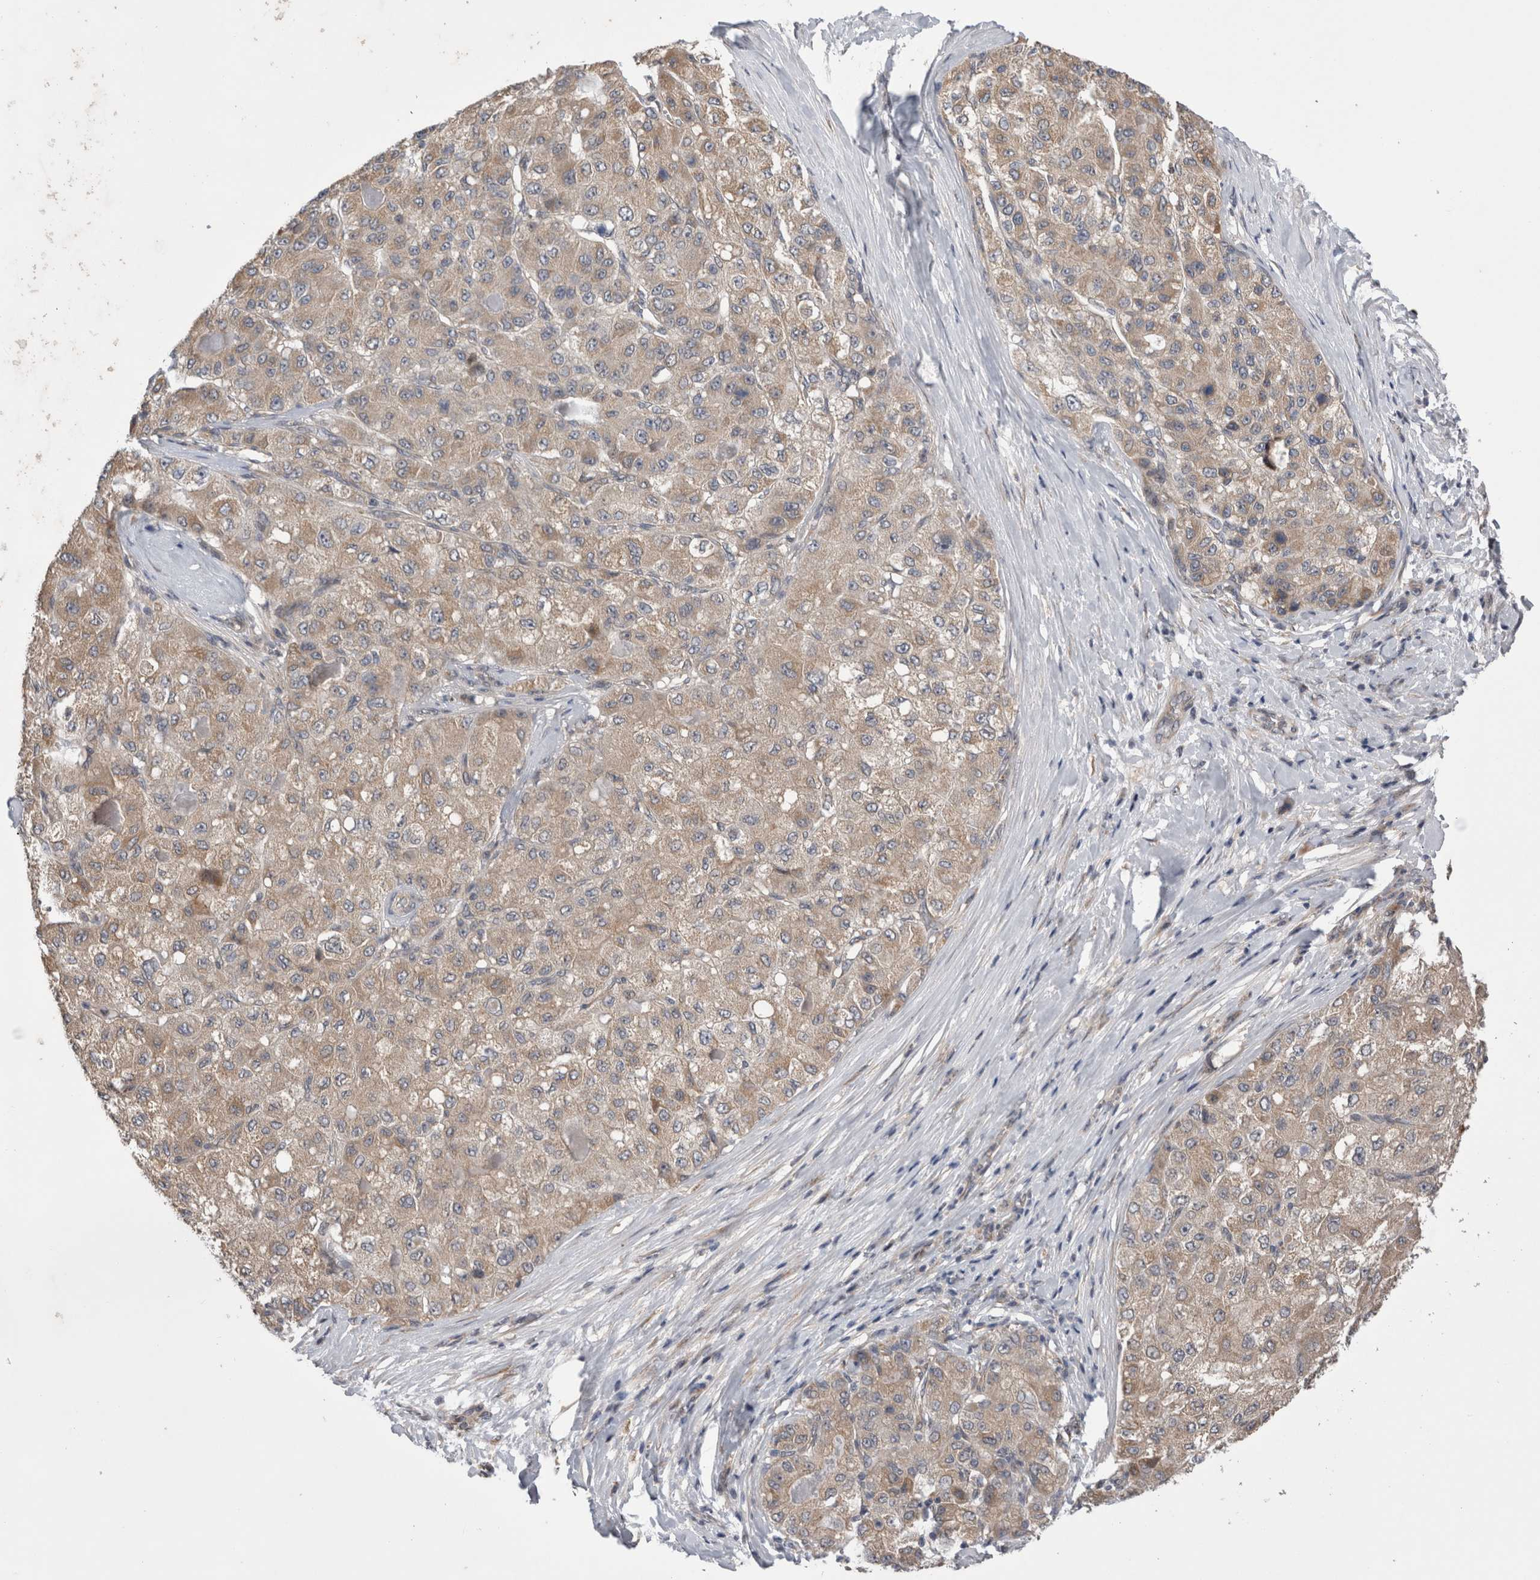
{"staining": {"intensity": "weak", "quantity": ">75%", "location": "cytoplasmic/membranous"}, "tissue": "liver cancer", "cell_type": "Tumor cells", "image_type": "cancer", "snomed": [{"axis": "morphology", "description": "Carcinoma, Hepatocellular, NOS"}, {"axis": "topography", "description": "Liver"}], "caption": "The micrograph reveals staining of hepatocellular carcinoma (liver), revealing weak cytoplasmic/membranous protein positivity (brown color) within tumor cells.", "gene": "ARHGAP29", "patient": {"sex": "male", "age": 80}}